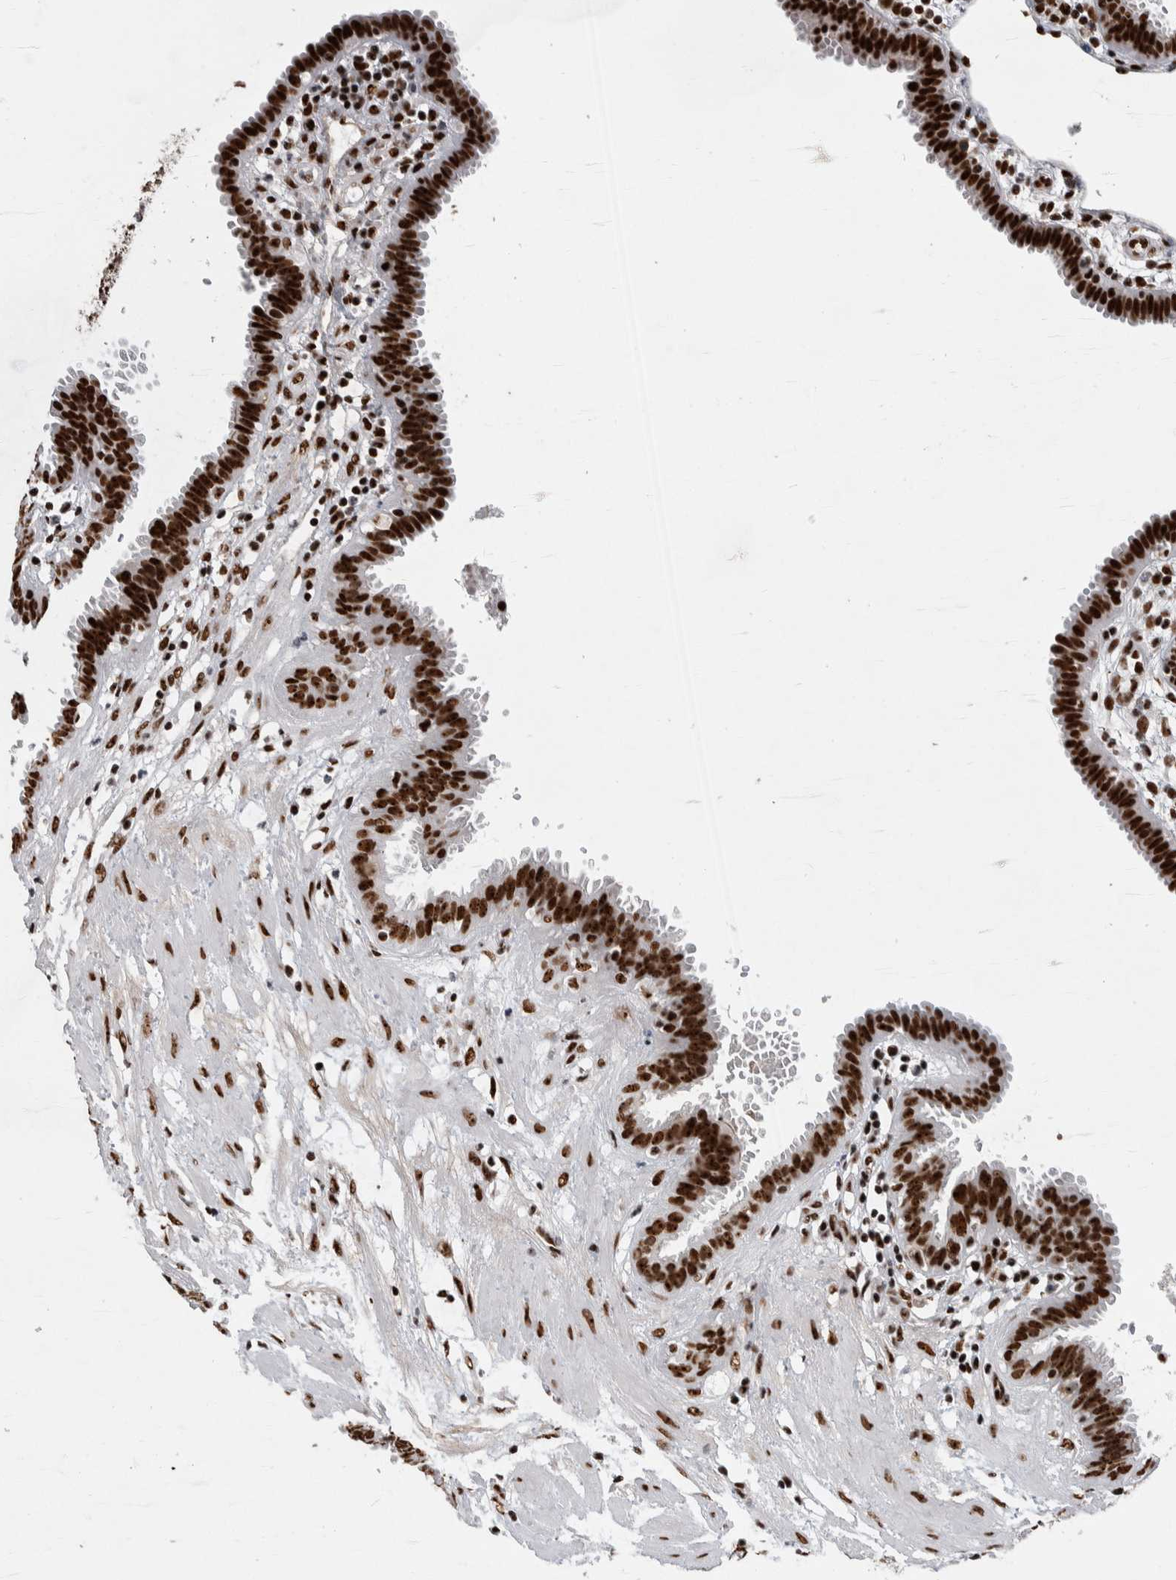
{"staining": {"intensity": "strong", "quantity": ">75%", "location": "nuclear"}, "tissue": "fallopian tube", "cell_type": "Glandular cells", "image_type": "normal", "snomed": [{"axis": "morphology", "description": "Normal tissue, NOS"}, {"axis": "topography", "description": "Fallopian tube"}, {"axis": "topography", "description": "Placenta"}], "caption": "There is high levels of strong nuclear expression in glandular cells of normal fallopian tube, as demonstrated by immunohistochemical staining (brown color).", "gene": "NCL", "patient": {"sex": "female", "age": 32}}